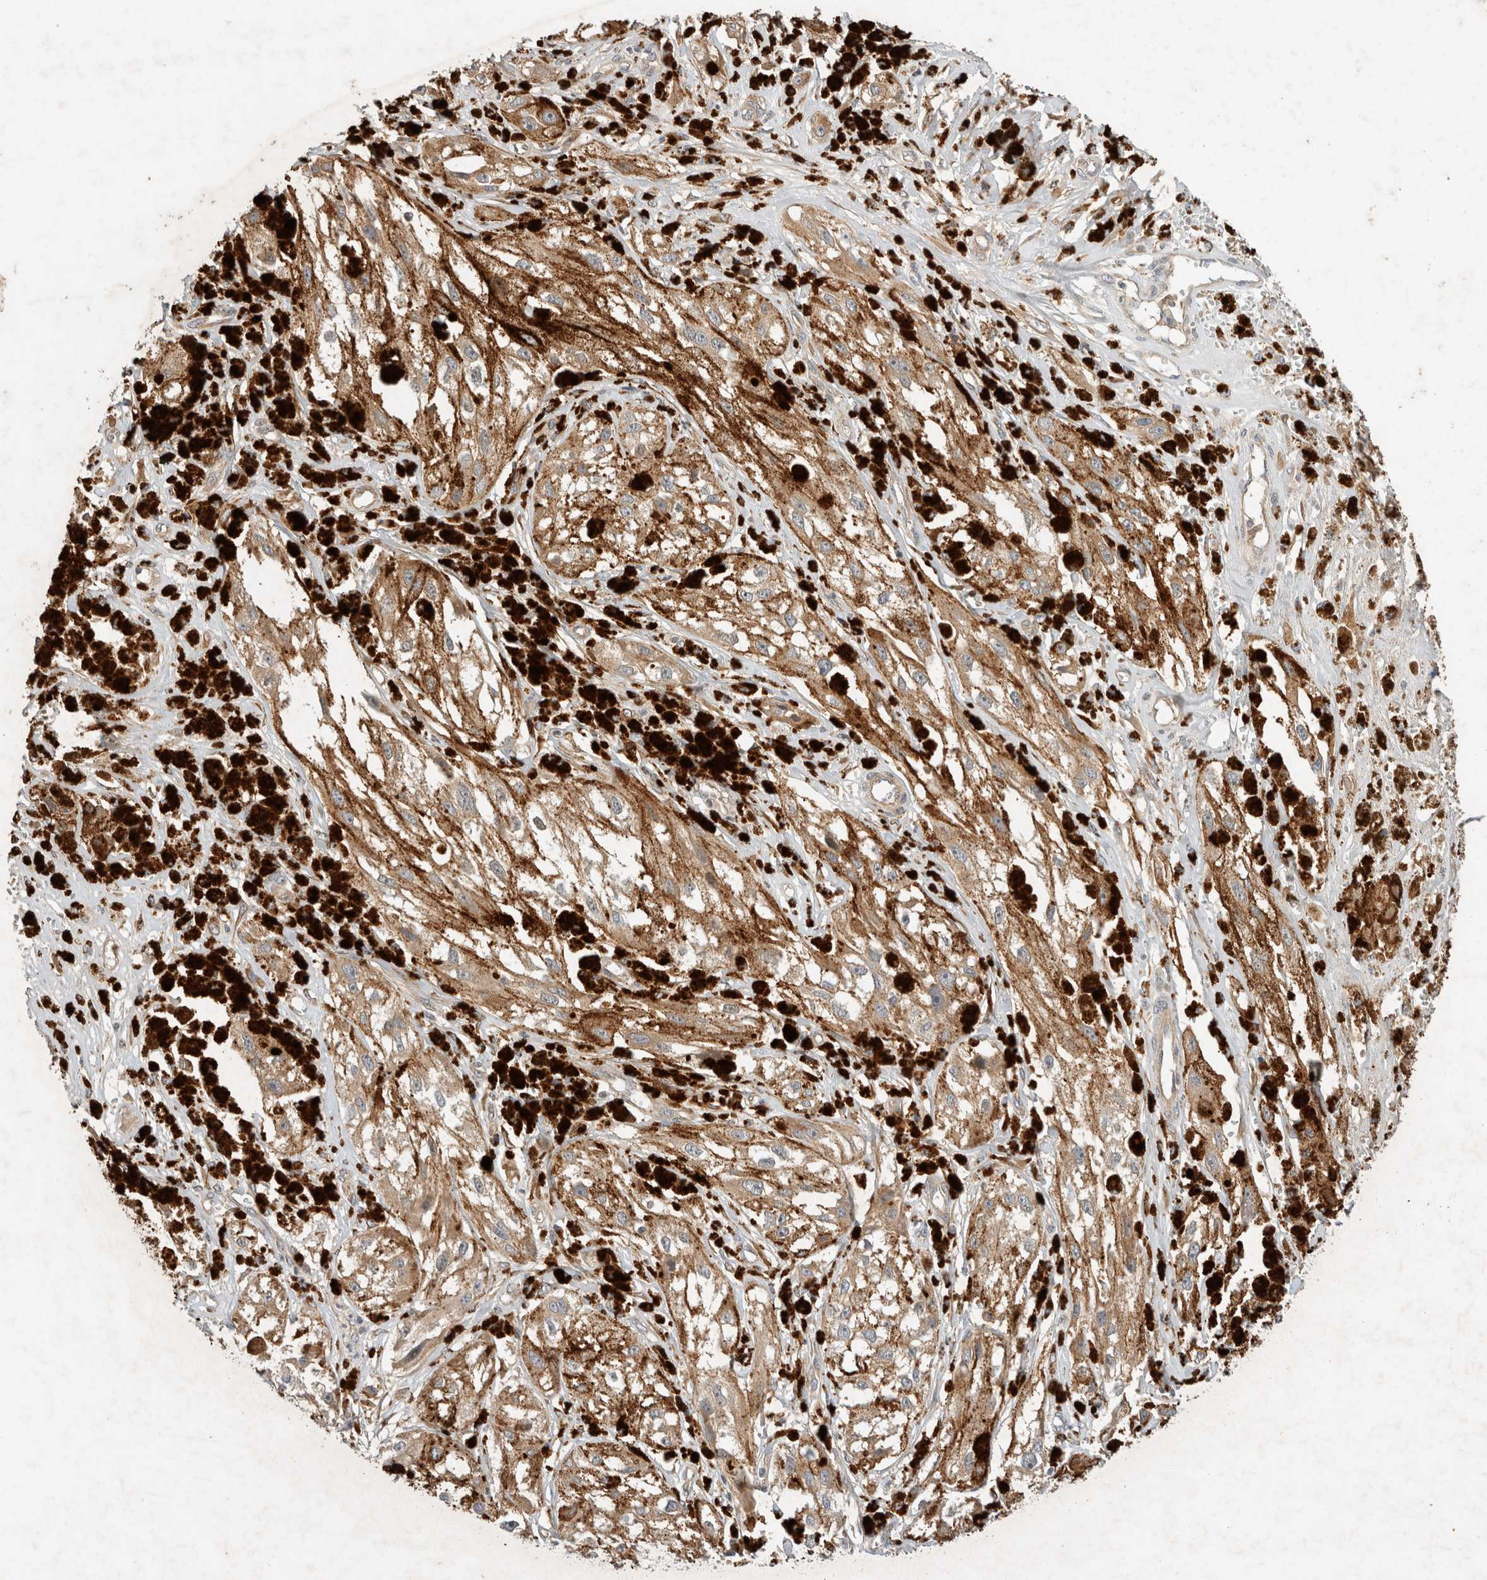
{"staining": {"intensity": "negative", "quantity": "none", "location": "none"}, "tissue": "melanoma", "cell_type": "Tumor cells", "image_type": "cancer", "snomed": [{"axis": "morphology", "description": "Malignant melanoma, NOS"}, {"axis": "topography", "description": "Skin"}], "caption": "The immunohistochemistry histopathology image has no significant staining in tumor cells of melanoma tissue.", "gene": "ARMC9", "patient": {"sex": "male", "age": 88}}